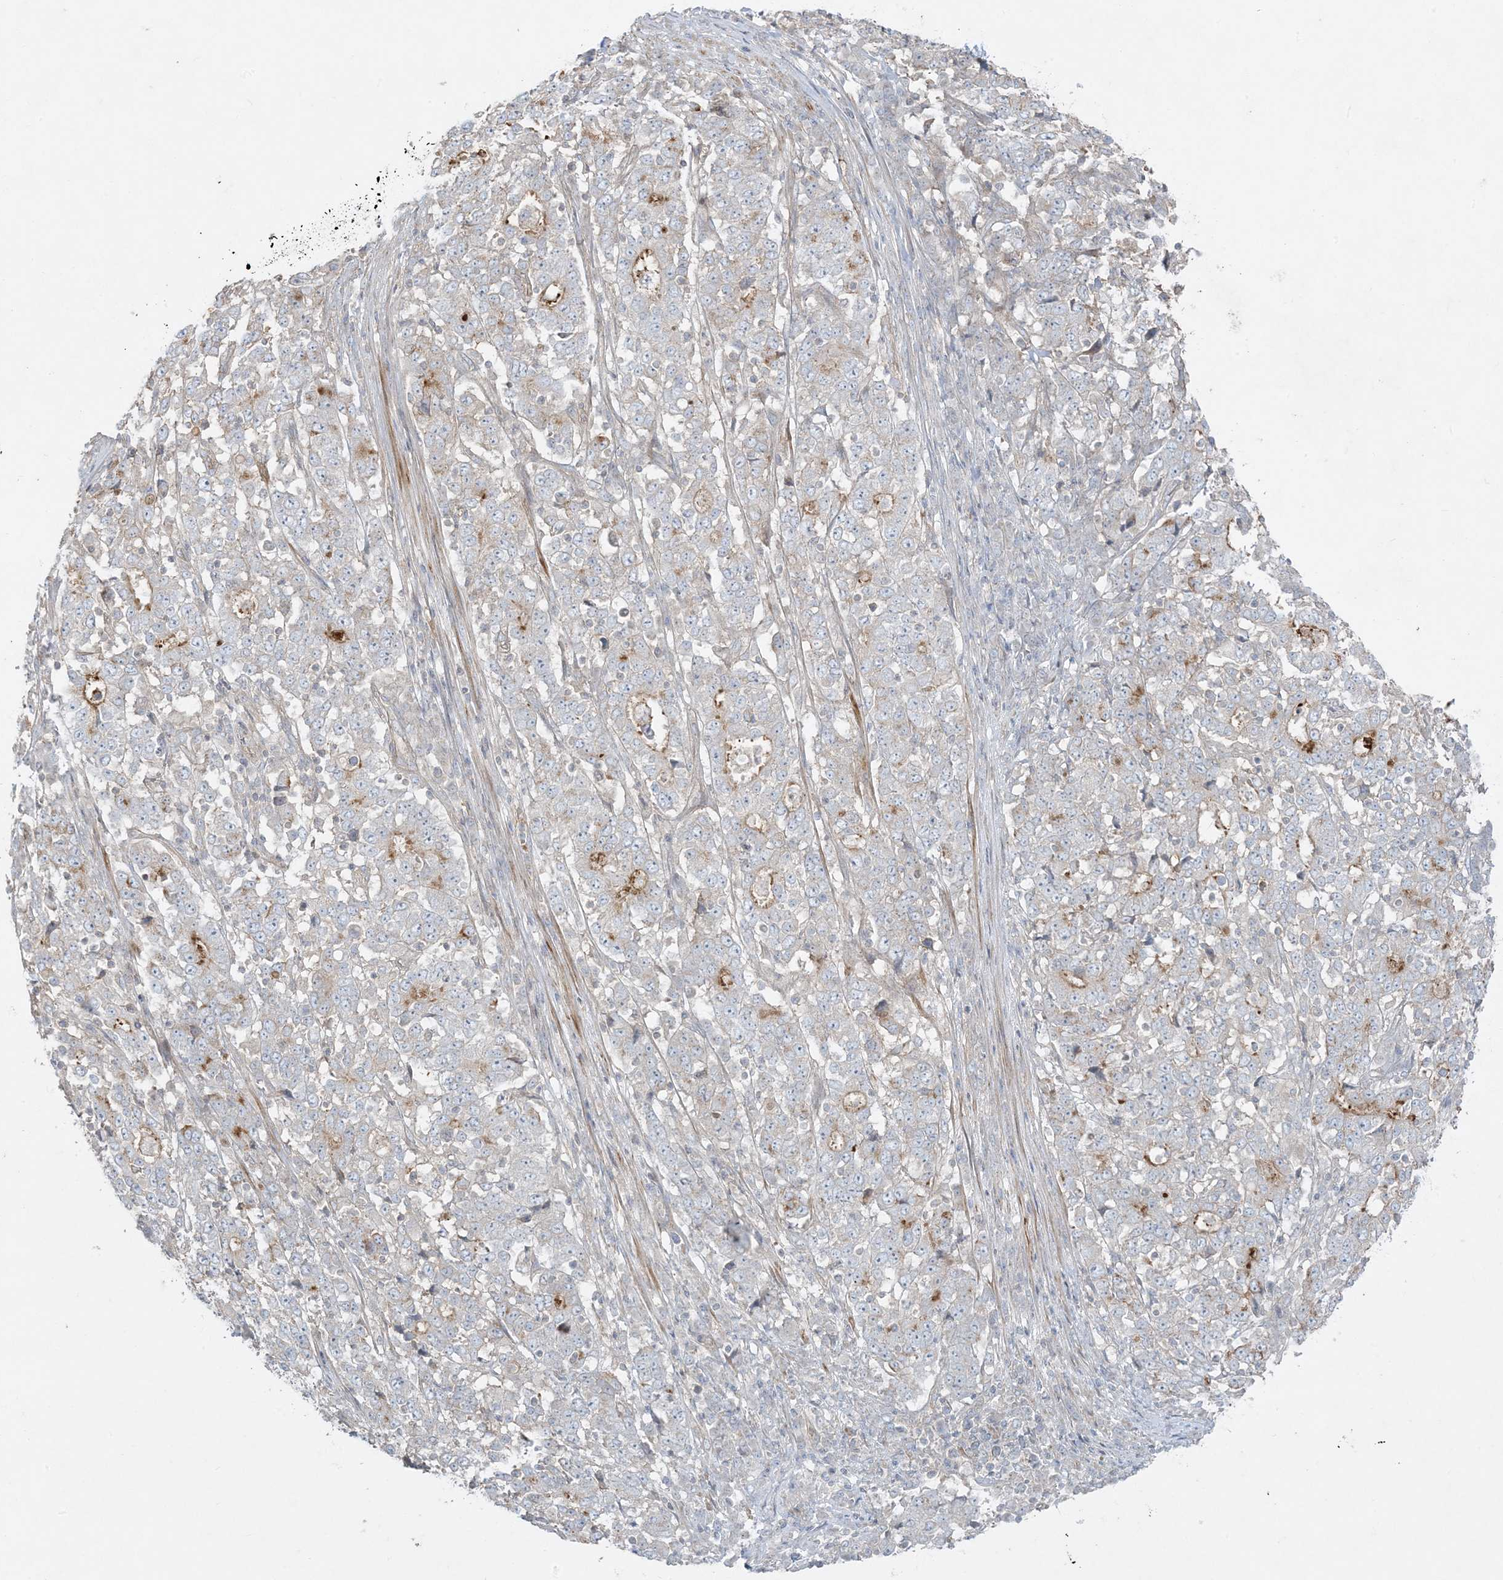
{"staining": {"intensity": "moderate", "quantity": "<25%", "location": "cytoplasmic/membranous"}, "tissue": "stomach cancer", "cell_type": "Tumor cells", "image_type": "cancer", "snomed": [{"axis": "morphology", "description": "Adenocarcinoma, NOS"}, {"axis": "topography", "description": "Stomach"}], "caption": "A brown stain shows moderate cytoplasmic/membranous expression of a protein in human stomach cancer tumor cells.", "gene": "PIK3R4", "patient": {"sex": "male", "age": 59}}